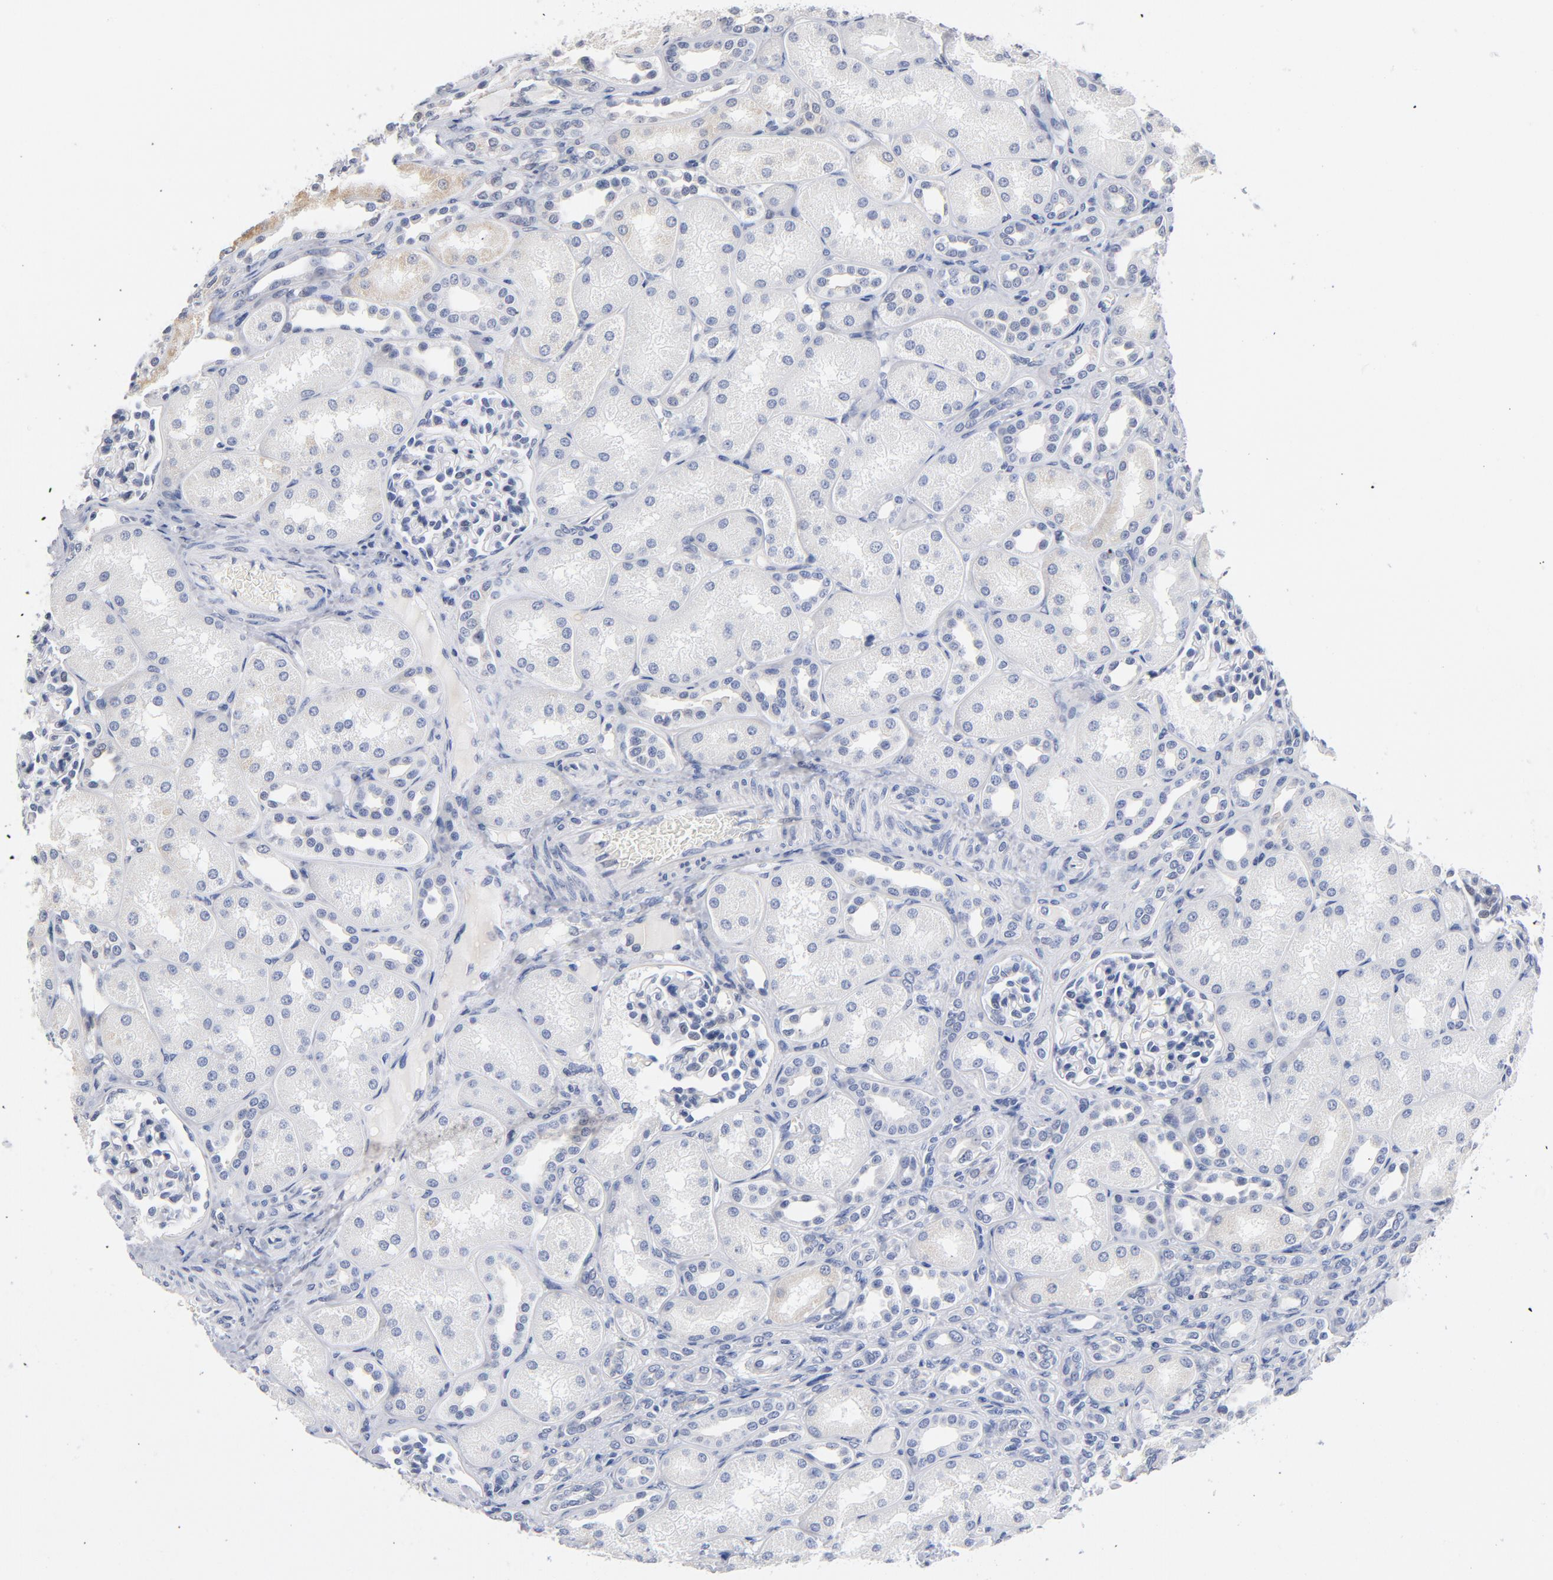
{"staining": {"intensity": "negative", "quantity": "none", "location": "none"}, "tissue": "kidney", "cell_type": "Cells in glomeruli", "image_type": "normal", "snomed": [{"axis": "morphology", "description": "Normal tissue, NOS"}, {"axis": "topography", "description": "Kidney"}], "caption": "The photomicrograph demonstrates no staining of cells in glomeruli in benign kidney. Brightfield microscopy of immunohistochemistry stained with DAB (brown) and hematoxylin (blue), captured at high magnification.", "gene": "RBM3", "patient": {"sex": "male", "age": 7}}